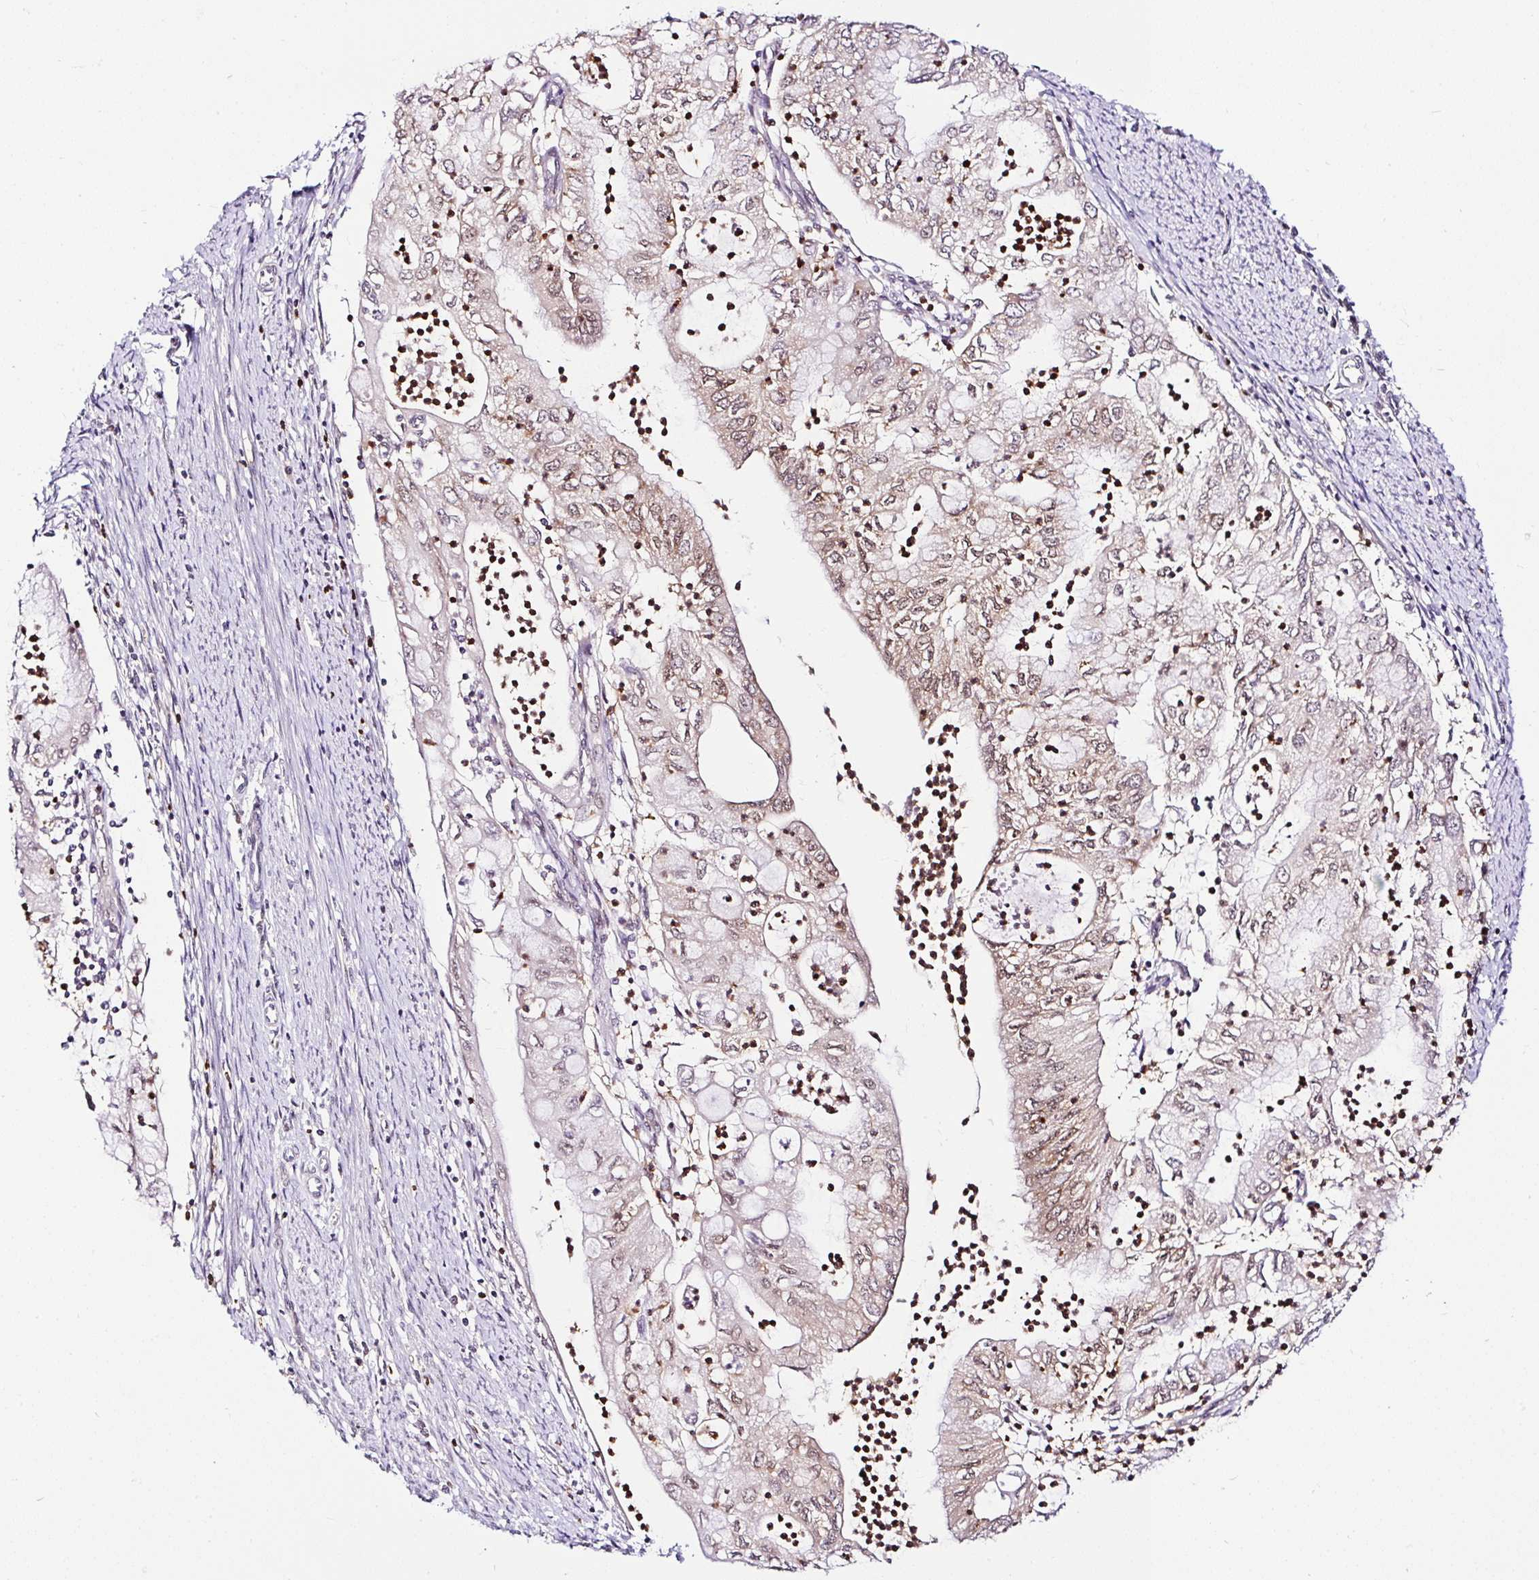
{"staining": {"intensity": "weak", "quantity": "25%-75%", "location": "cytoplasmic/membranous,nuclear"}, "tissue": "endometrial cancer", "cell_type": "Tumor cells", "image_type": "cancer", "snomed": [{"axis": "morphology", "description": "Adenocarcinoma, NOS"}, {"axis": "topography", "description": "Endometrium"}], "caption": "A brown stain highlights weak cytoplasmic/membranous and nuclear positivity of a protein in human endometrial cancer (adenocarcinoma) tumor cells.", "gene": "PIN4", "patient": {"sex": "female", "age": 75}}